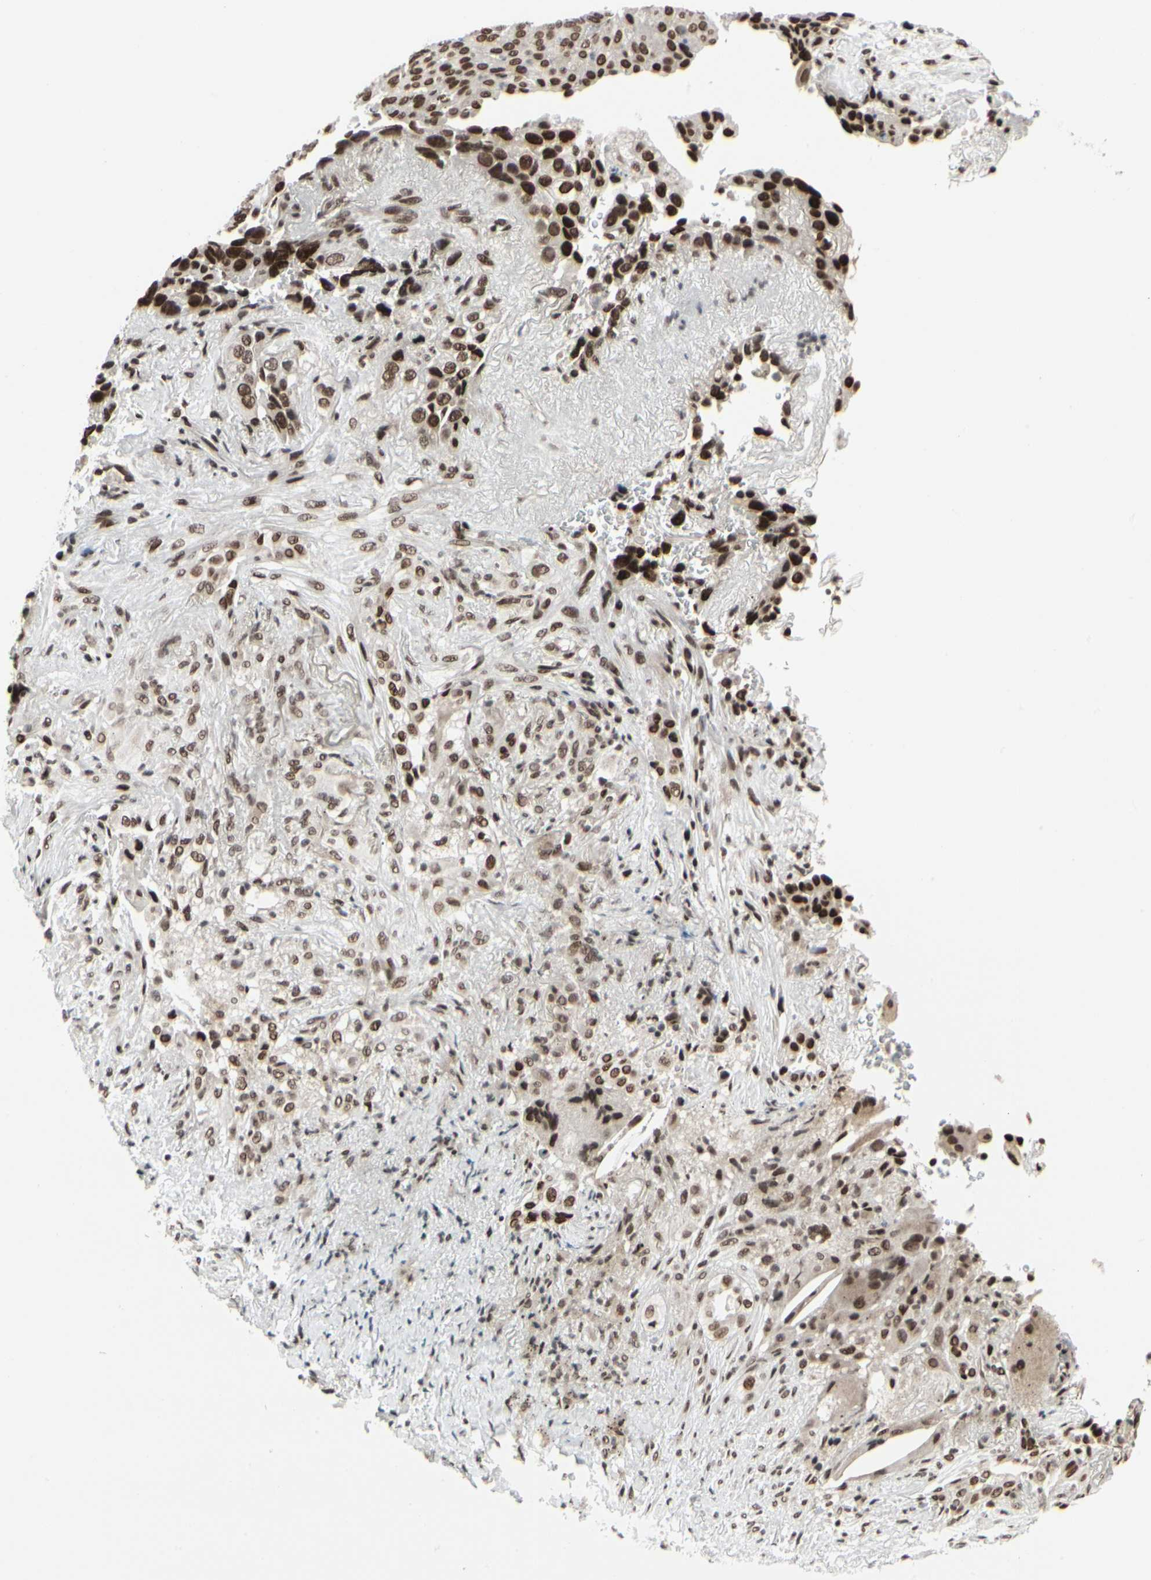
{"staining": {"intensity": "strong", "quantity": ">75%", "location": "nuclear"}, "tissue": "lung cancer", "cell_type": "Tumor cells", "image_type": "cancer", "snomed": [{"axis": "morphology", "description": "Squamous cell carcinoma, NOS"}, {"axis": "topography", "description": "Lung"}], "caption": "Protein expression analysis of squamous cell carcinoma (lung) demonstrates strong nuclear expression in about >75% of tumor cells.", "gene": "HMG20A", "patient": {"sex": "male", "age": 54}}